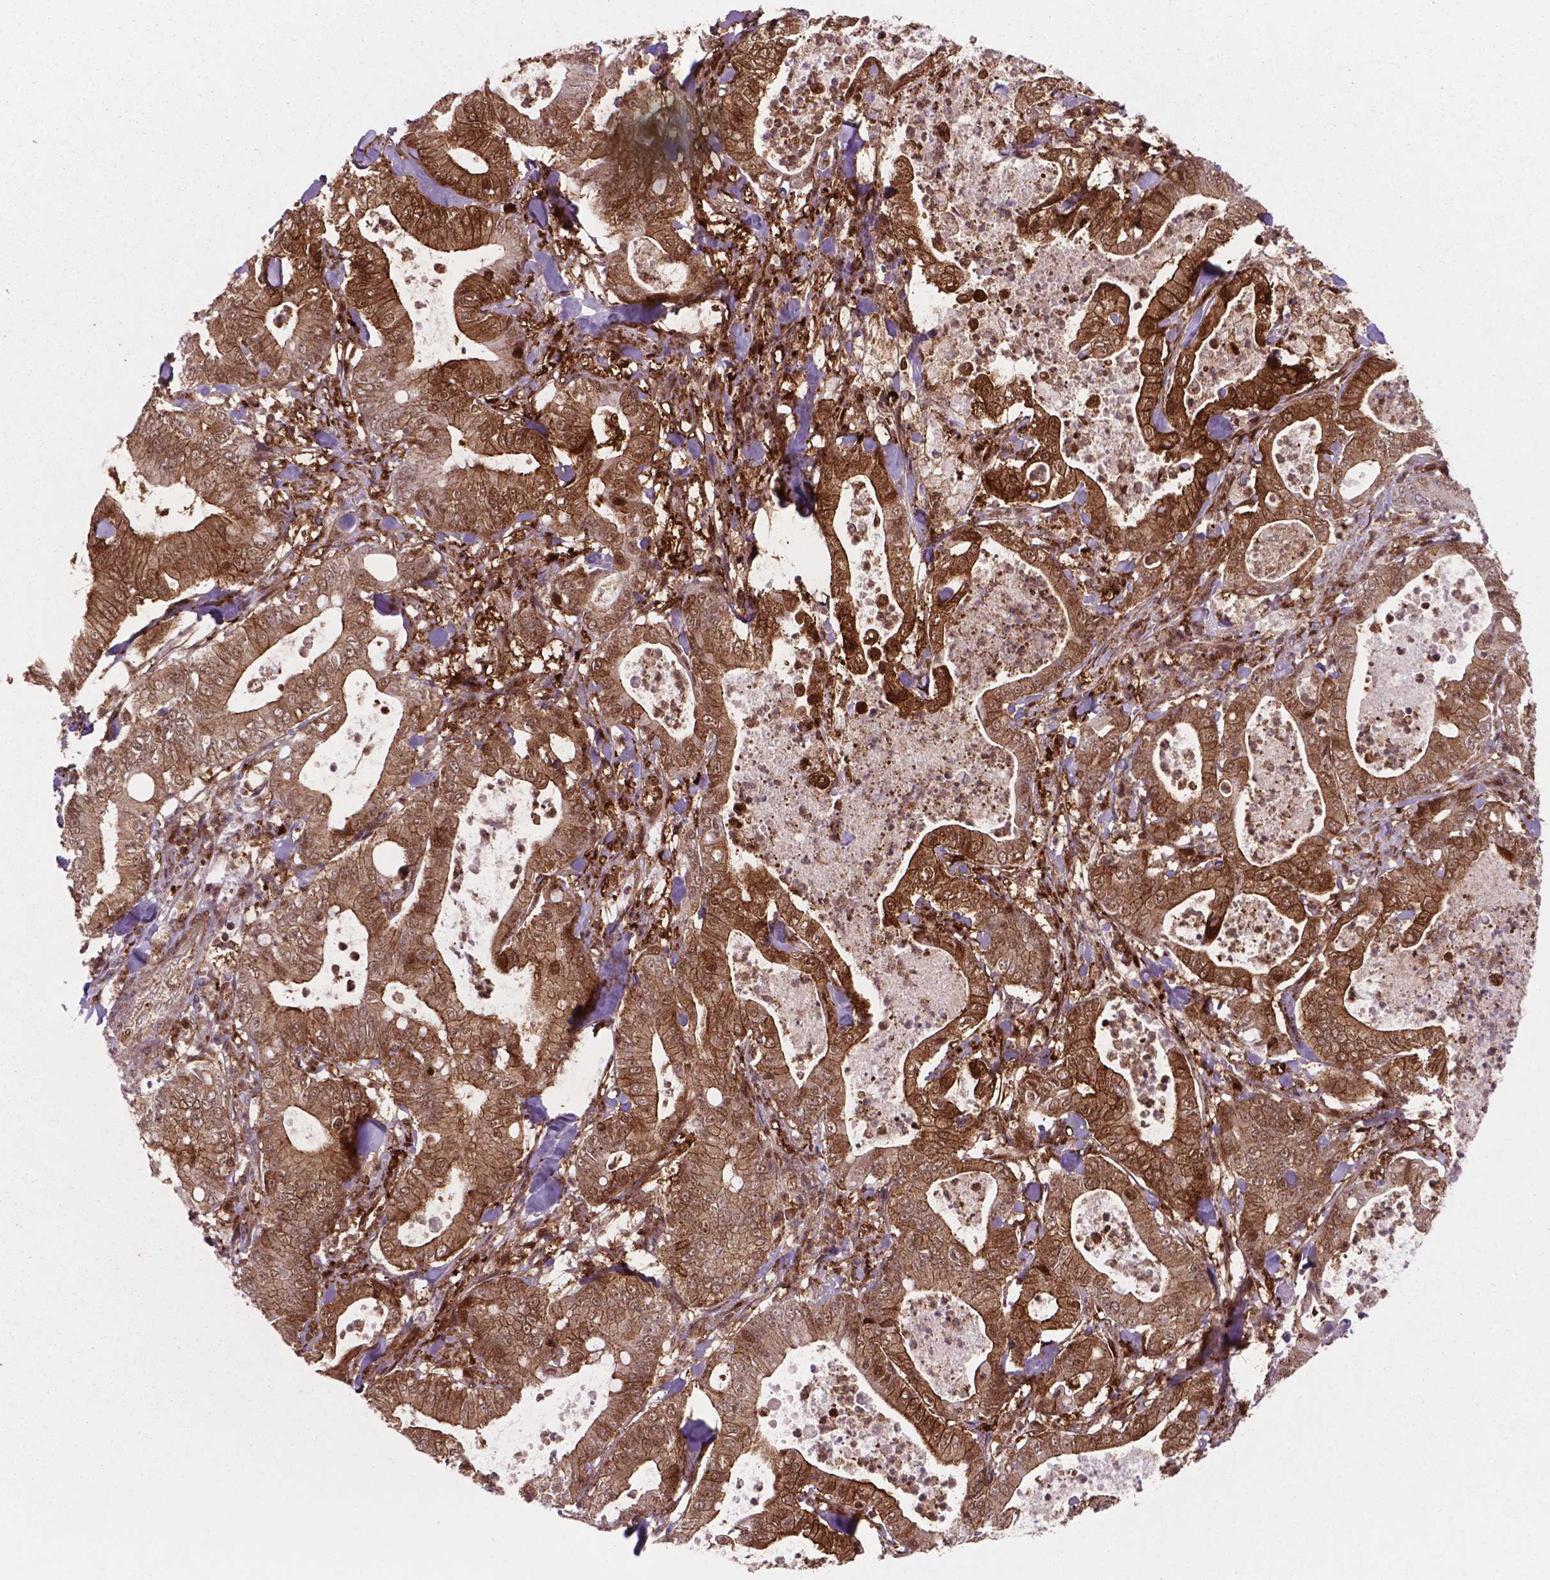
{"staining": {"intensity": "strong", "quantity": ">75%", "location": "cytoplasmic/membranous"}, "tissue": "pancreatic cancer", "cell_type": "Tumor cells", "image_type": "cancer", "snomed": [{"axis": "morphology", "description": "Adenocarcinoma, NOS"}, {"axis": "topography", "description": "Pancreas"}], "caption": "Immunohistochemistry (IHC) image of neoplastic tissue: adenocarcinoma (pancreatic) stained using immunohistochemistry (IHC) exhibits high levels of strong protein expression localized specifically in the cytoplasmic/membranous of tumor cells, appearing as a cytoplasmic/membranous brown color.", "gene": "LDHA", "patient": {"sex": "male", "age": 71}}